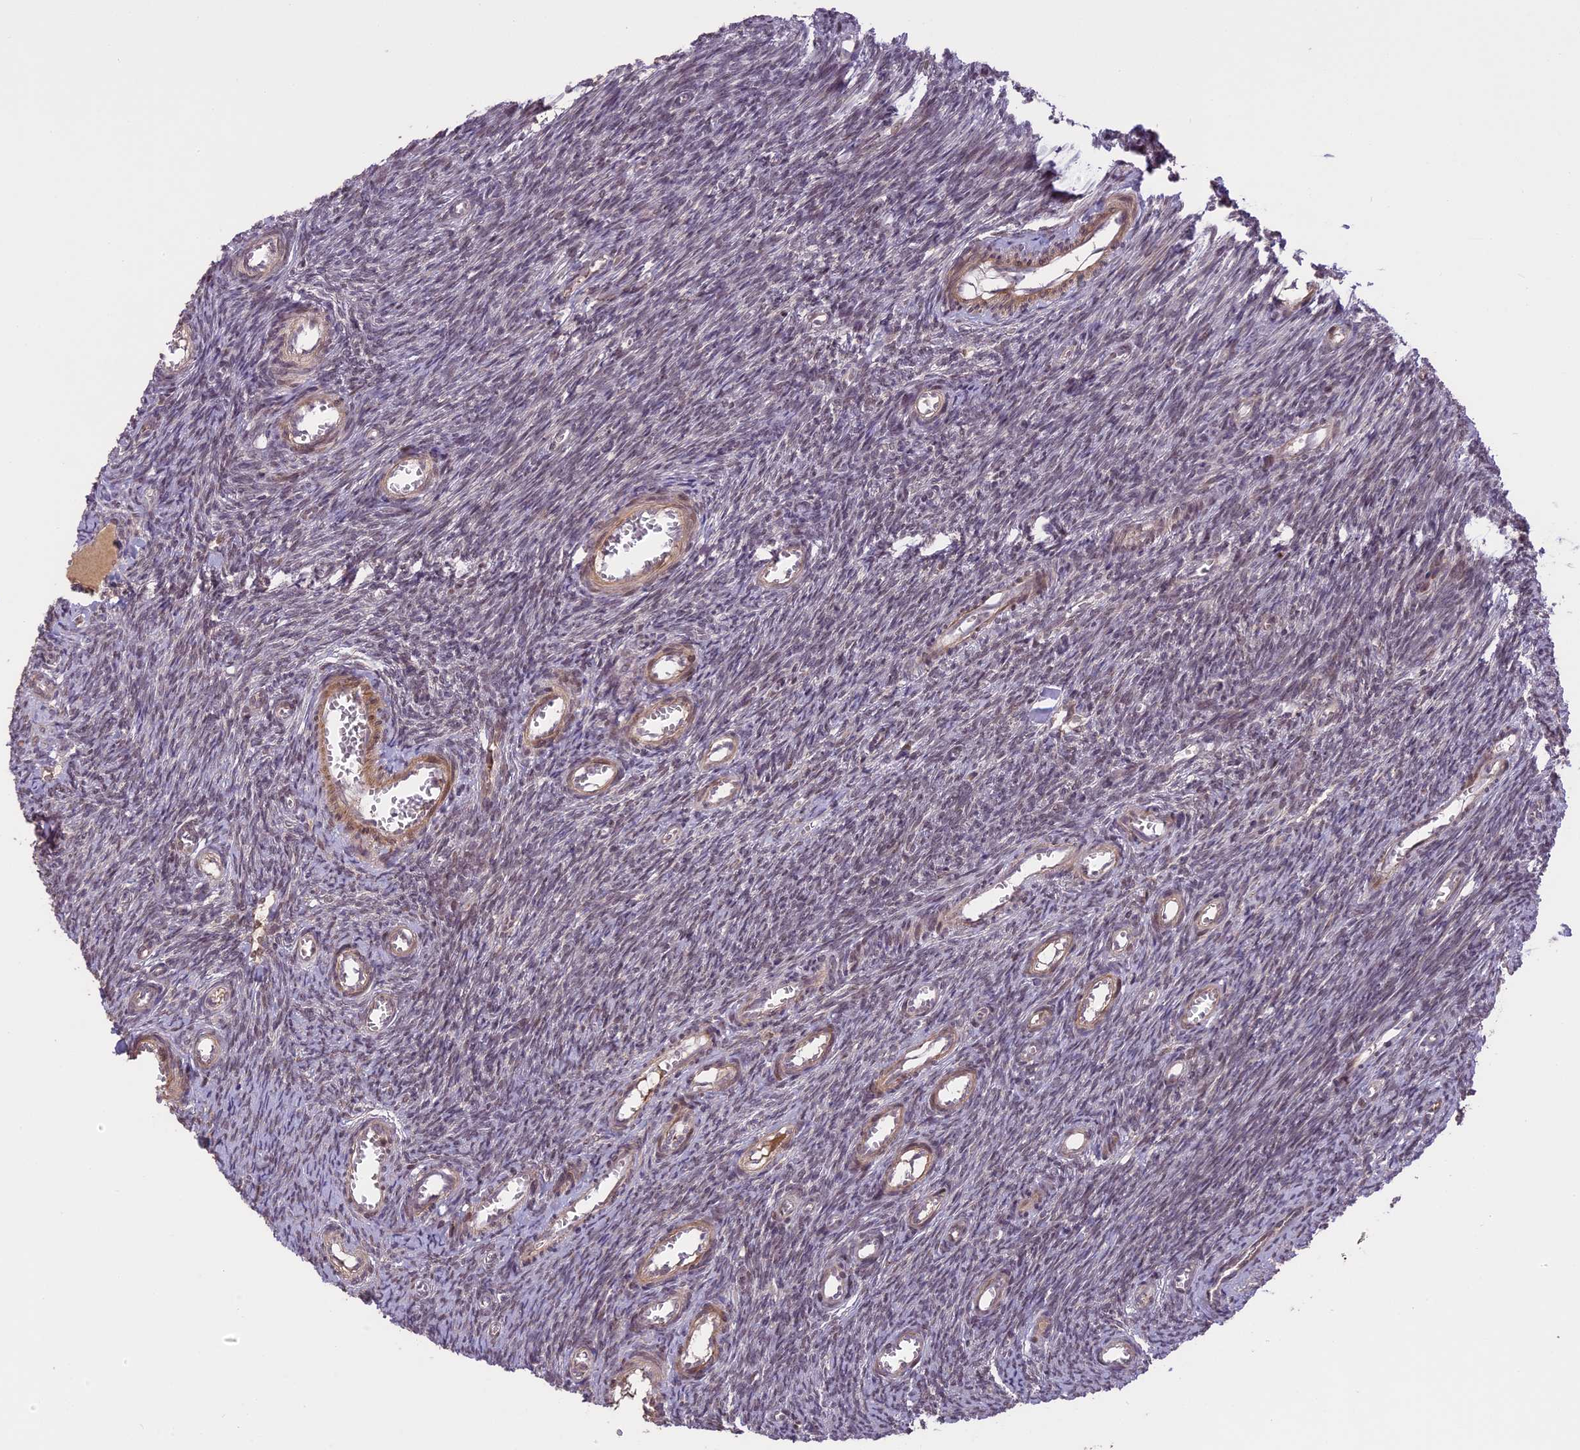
{"staining": {"intensity": "weak", "quantity": ">75%", "location": "cytoplasmic/membranous"}, "tissue": "ovary", "cell_type": "Follicle cells", "image_type": "normal", "snomed": [{"axis": "morphology", "description": "Normal tissue, NOS"}, {"axis": "topography", "description": "Ovary"}], "caption": "Immunohistochemistry (IHC) image of normal ovary stained for a protein (brown), which reveals low levels of weak cytoplasmic/membranous positivity in approximately >75% of follicle cells.", "gene": "PRELID2", "patient": {"sex": "female", "age": 44}}